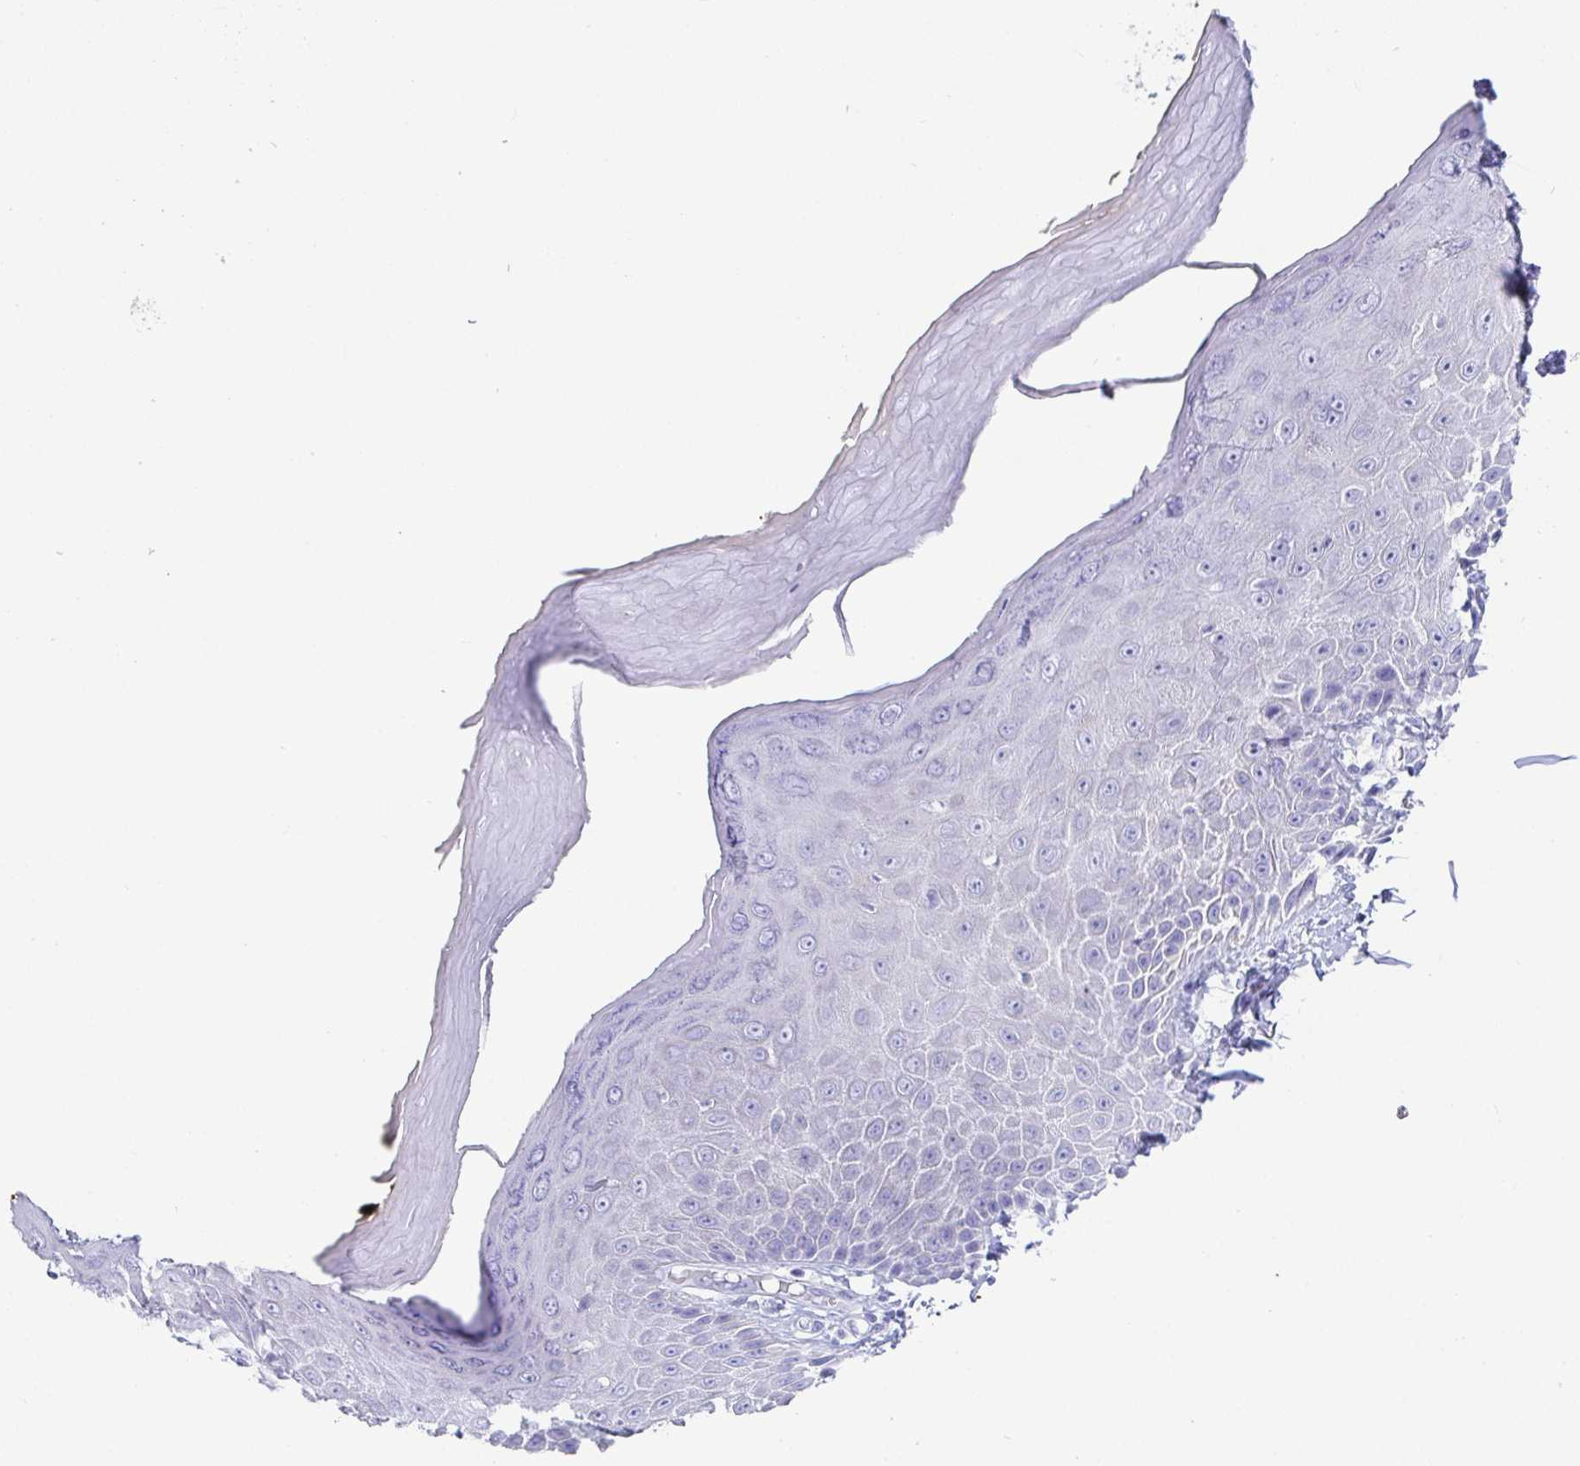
{"staining": {"intensity": "negative", "quantity": "none", "location": "none"}, "tissue": "skin", "cell_type": "Epidermal cells", "image_type": "normal", "snomed": [{"axis": "morphology", "description": "Normal tissue, NOS"}, {"axis": "topography", "description": "Anal"}, {"axis": "topography", "description": "Peripheral nerve tissue"}], "caption": "Epidermal cells are negative for protein expression in unremarkable human skin. (Stains: DAB (3,3'-diaminobenzidine) IHC with hematoxylin counter stain, Microscopy: brightfield microscopy at high magnification).", "gene": "PLA2G1B", "patient": {"sex": "male", "age": 78}}